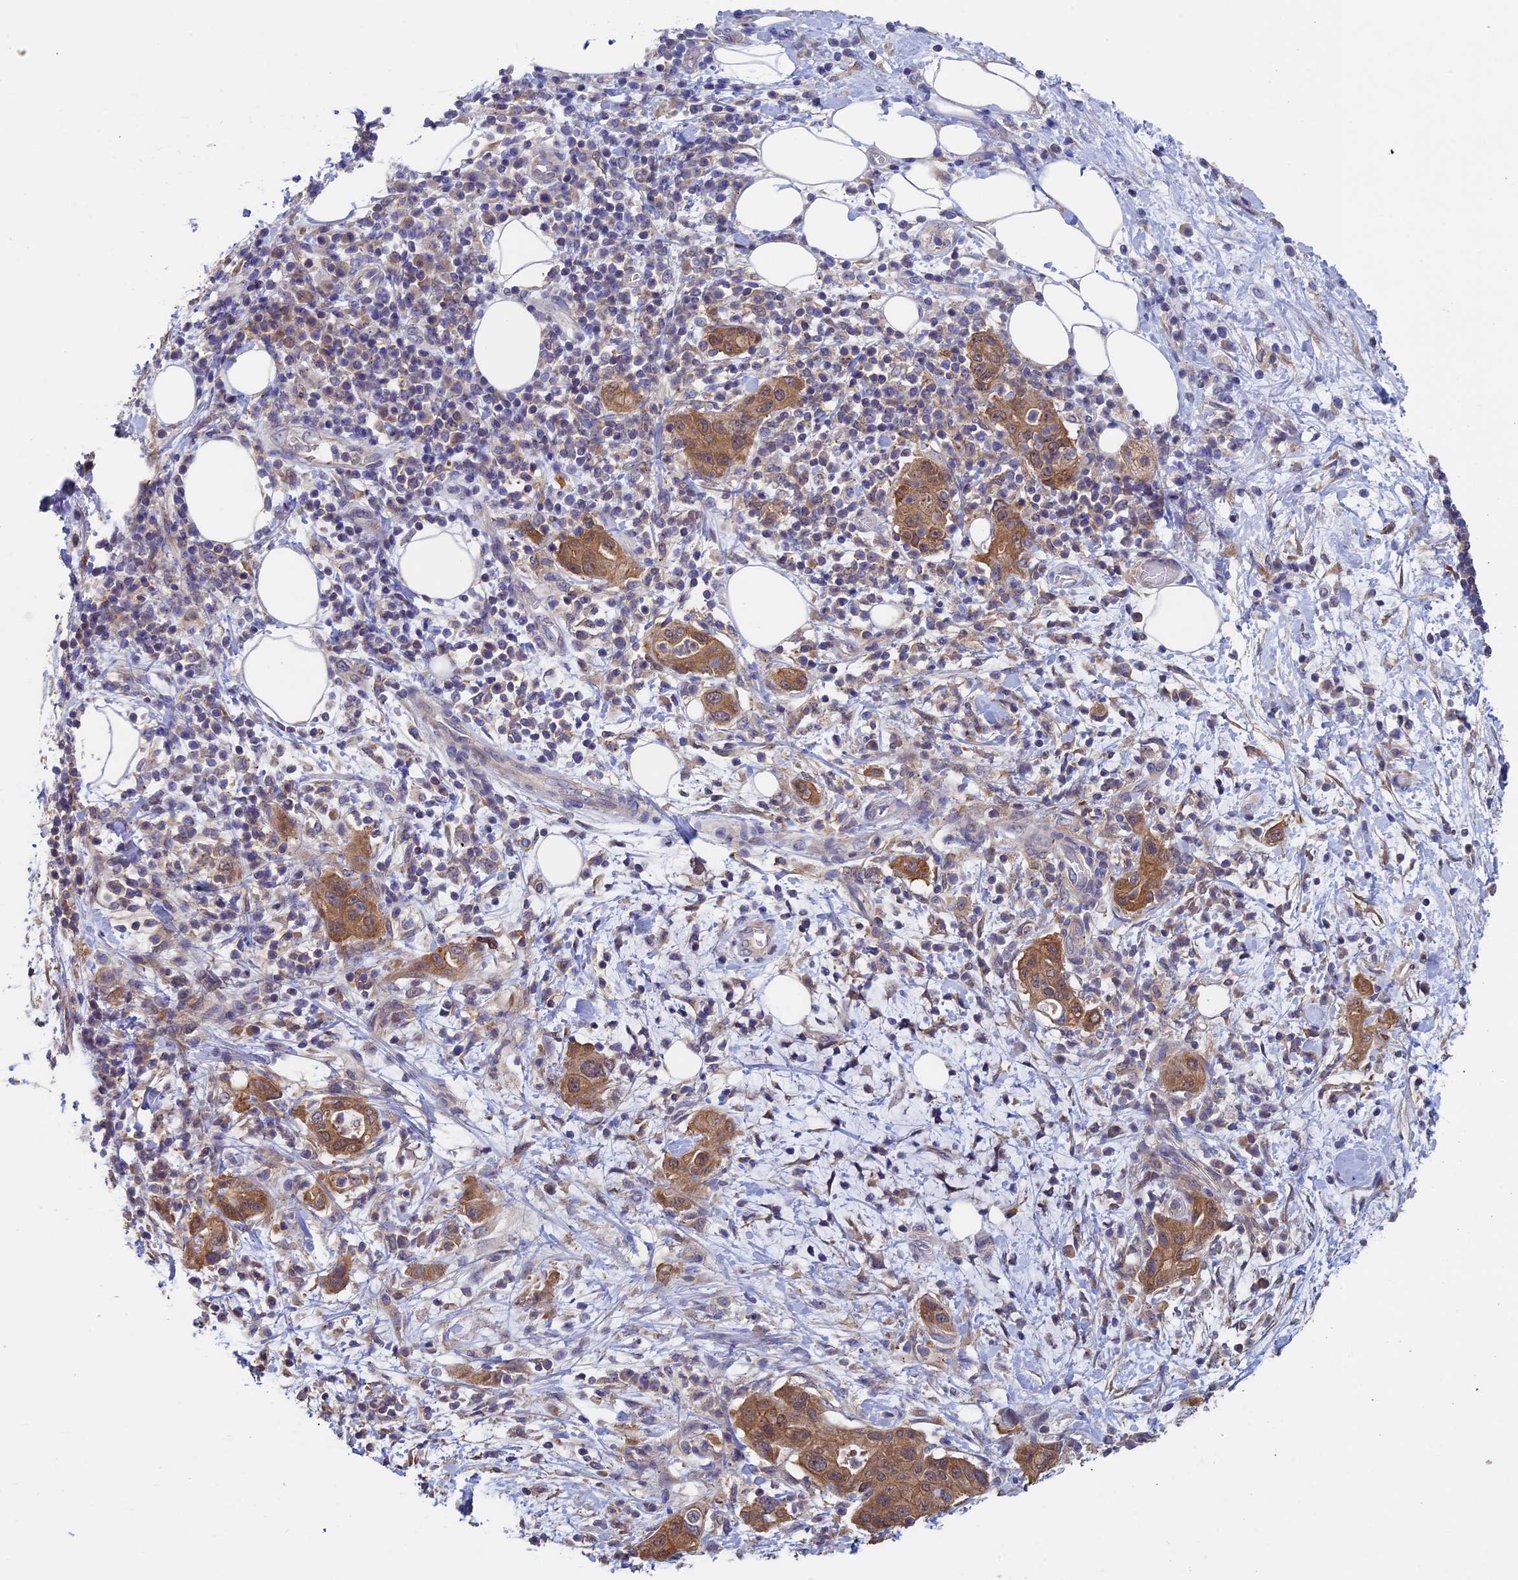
{"staining": {"intensity": "moderate", "quantity": ">75%", "location": "cytoplasmic/membranous"}, "tissue": "pancreatic cancer", "cell_type": "Tumor cells", "image_type": "cancer", "snomed": [{"axis": "morphology", "description": "Adenocarcinoma, NOS"}, {"axis": "topography", "description": "Pancreas"}], "caption": "Immunohistochemical staining of human pancreatic cancer reveals medium levels of moderate cytoplasmic/membranous positivity in about >75% of tumor cells.", "gene": "LCMT1", "patient": {"sex": "female", "age": 73}}